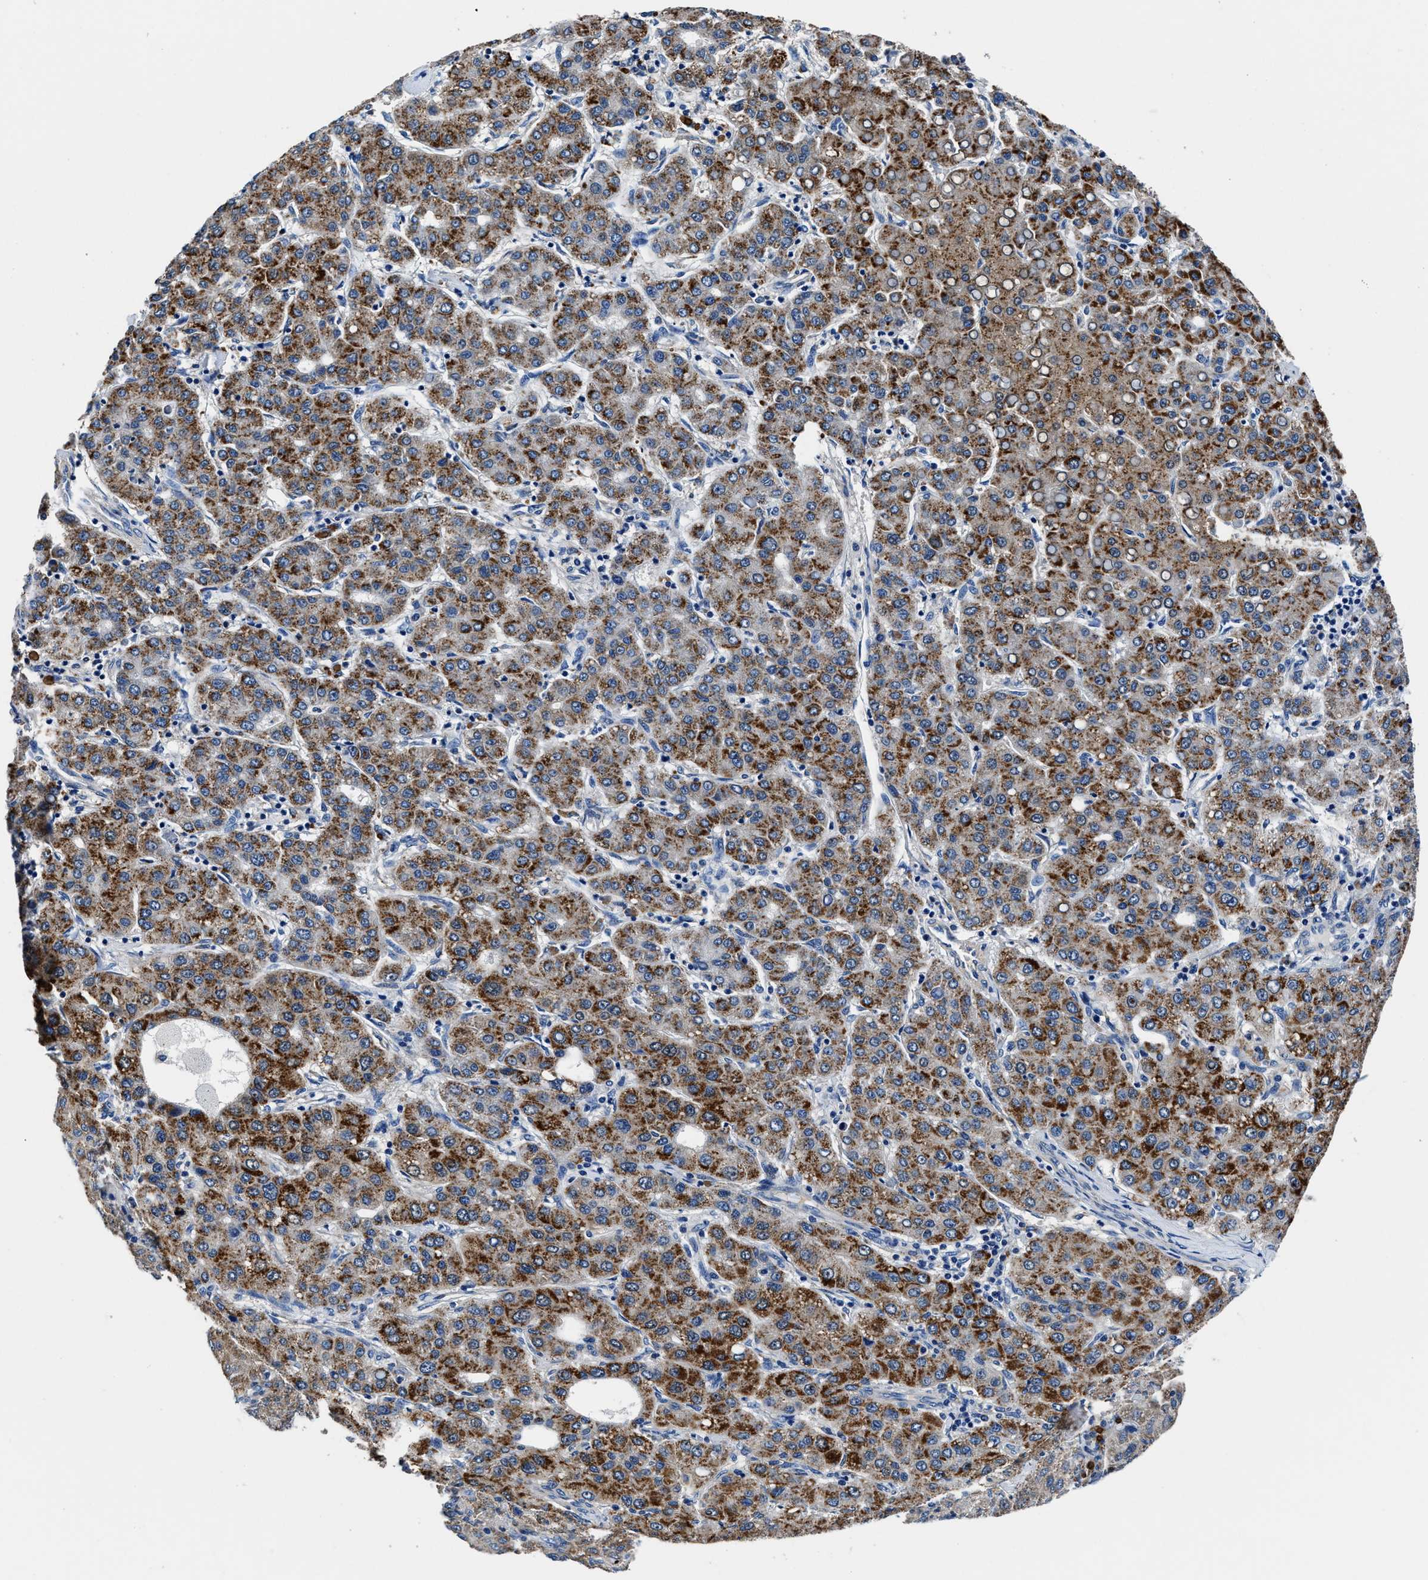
{"staining": {"intensity": "strong", "quantity": "25%-75%", "location": "cytoplasmic/membranous"}, "tissue": "liver cancer", "cell_type": "Tumor cells", "image_type": "cancer", "snomed": [{"axis": "morphology", "description": "Carcinoma, Hepatocellular, NOS"}, {"axis": "topography", "description": "Liver"}], "caption": "Tumor cells demonstrate high levels of strong cytoplasmic/membranous positivity in about 25%-75% of cells in liver cancer (hepatocellular carcinoma).", "gene": "NEU1", "patient": {"sex": "male", "age": 65}}